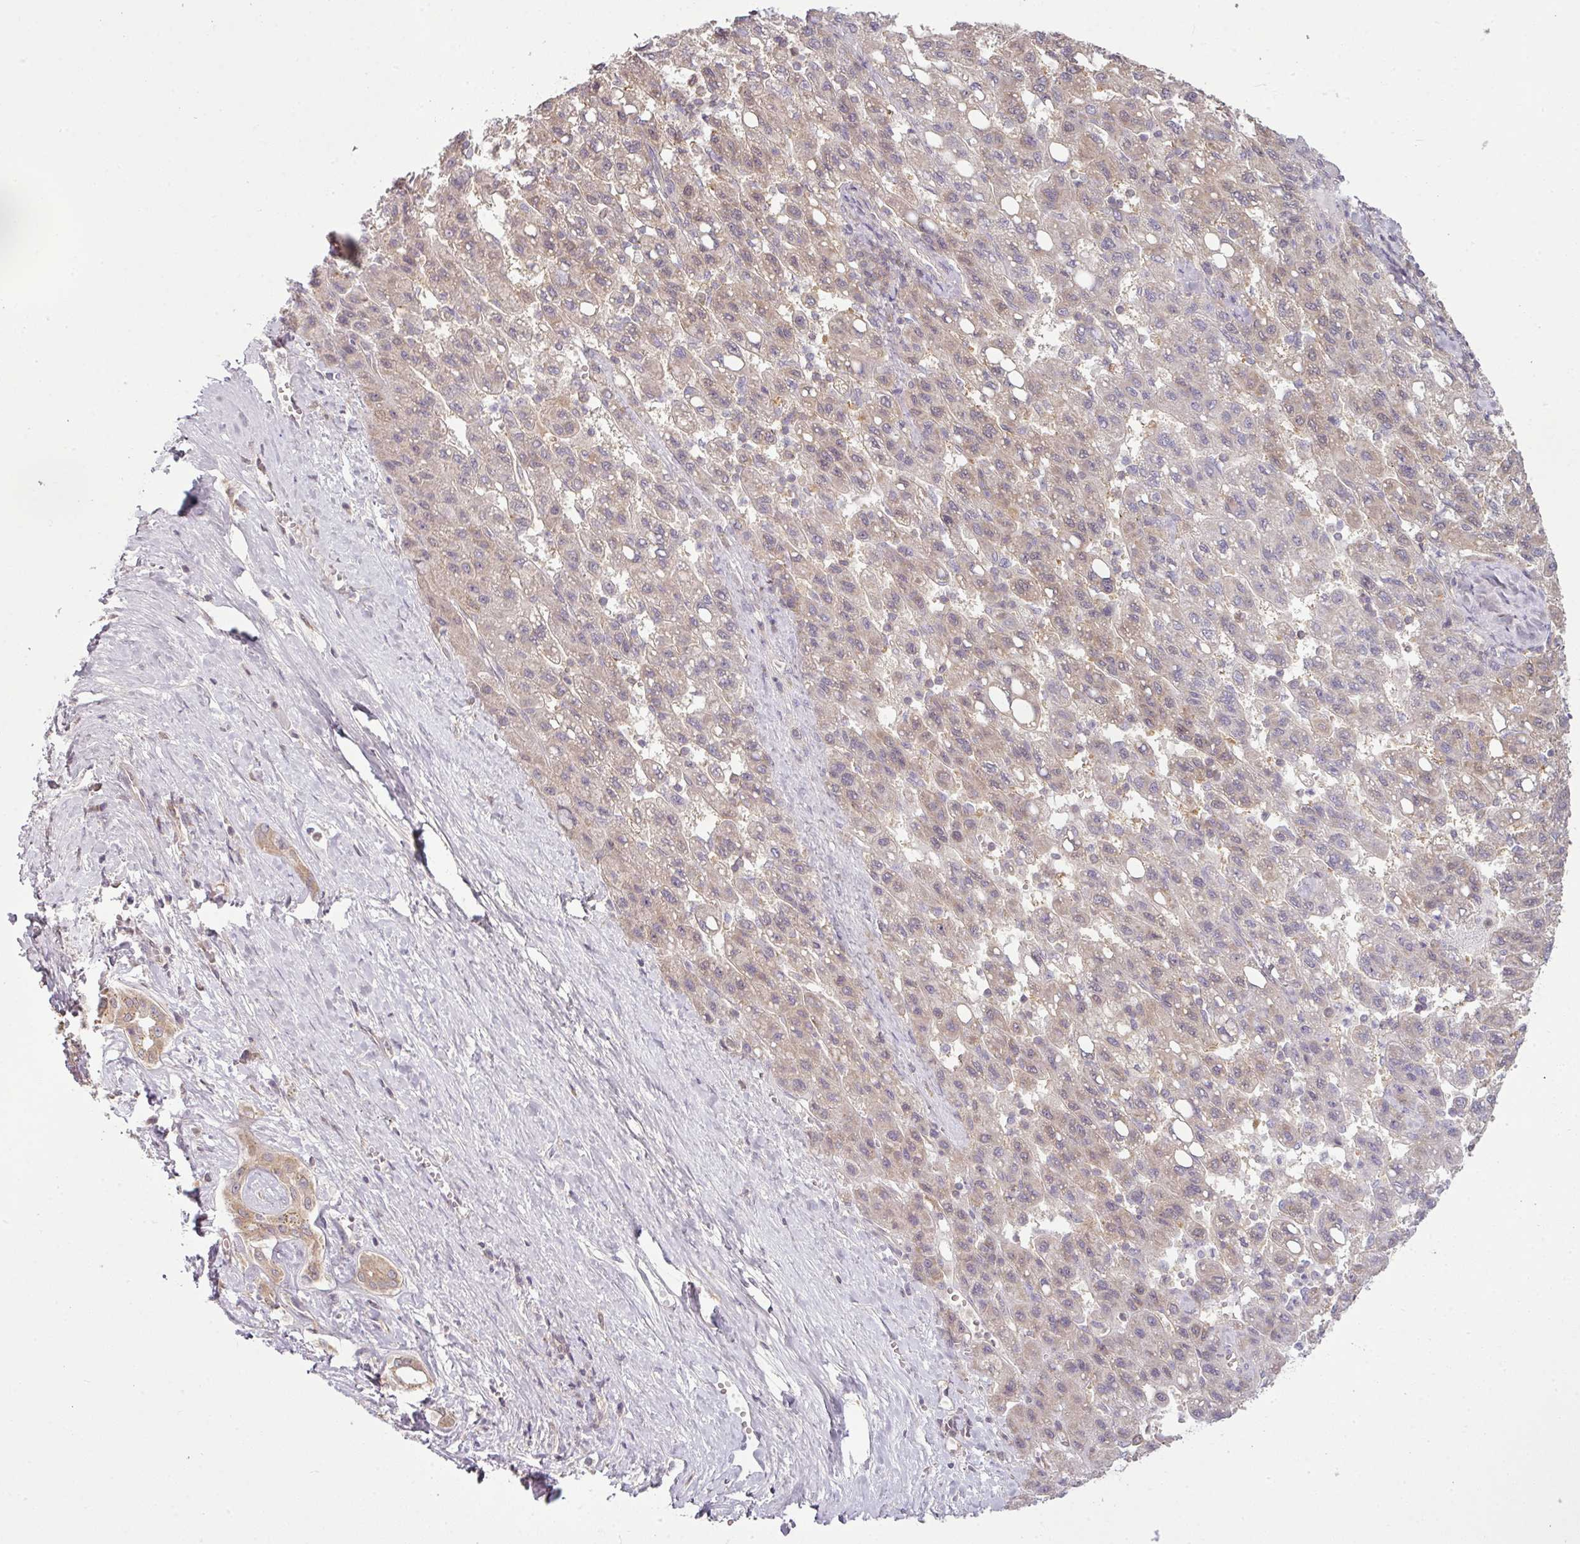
{"staining": {"intensity": "weak", "quantity": ">75%", "location": "cytoplasmic/membranous"}, "tissue": "liver cancer", "cell_type": "Tumor cells", "image_type": "cancer", "snomed": [{"axis": "morphology", "description": "Carcinoma, Hepatocellular, NOS"}, {"axis": "topography", "description": "Liver"}], "caption": "Hepatocellular carcinoma (liver) stained for a protein exhibits weak cytoplasmic/membranous positivity in tumor cells.", "gene": "DERPC", "patient": {"sex": "female", "age": 82}}